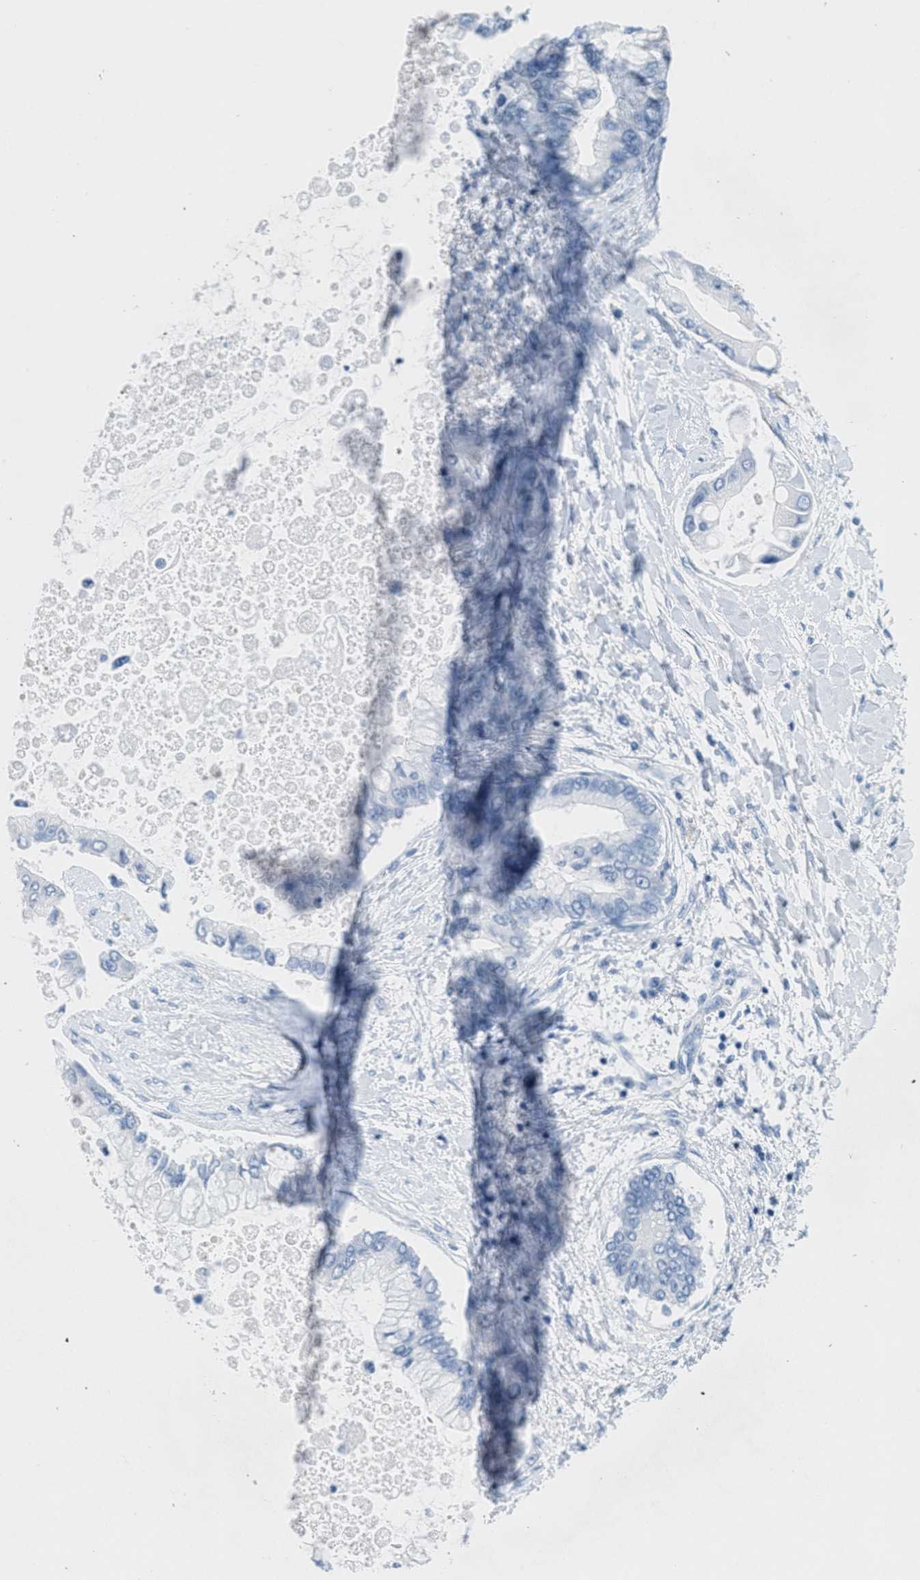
{"staining": {"intensity": "negative", "quantity": "none", "location": "none"}, "tissue": "liver cancer", "cell_type": "Tumor cells", "image_type": "cancer", "snomed": [{"axis": "morphology", "description": "Cholangiocarcinoma"}, {"axis": "topography", "description": "Liver"}], "caption": "Tumor cells show no significant staining in liver cancer. (Brightfield microscopy of DAB (3,3'-diaminobenzidine) IHC at high magnification).", "gene": "GPM6A", "patient": {"sex": "male", "age": 50}}